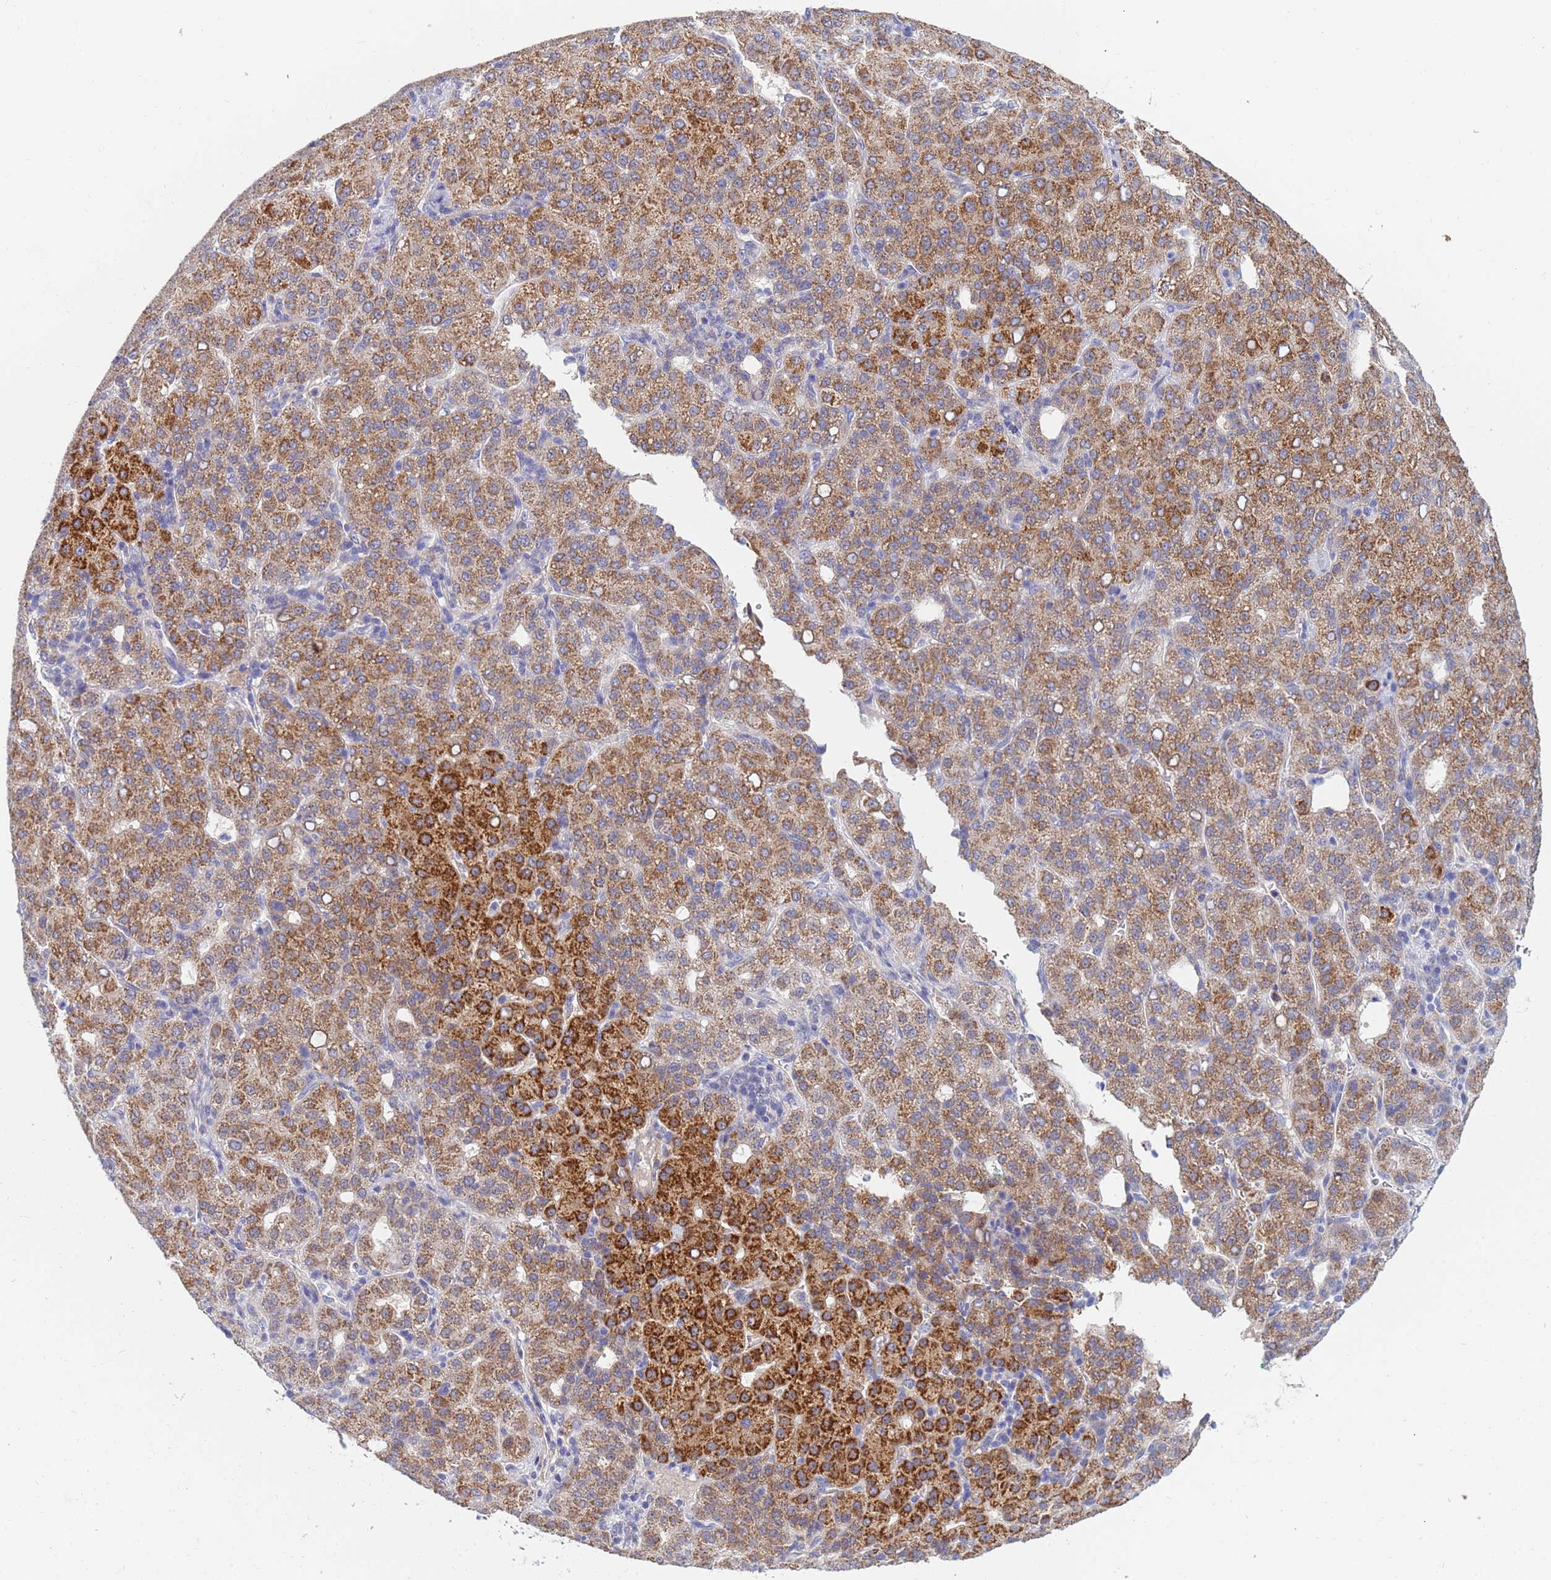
{"staining": {"intensity": "moderate", "quantity": ">75%", "location": "cytoplasmic/membranous"}, "tissue": "liver cancer", "cell_type": "Tumor cells", "image_type": "cancer", "snomed": [{"axis": "morphology", "description": "Carcinoma, Hepatocellular, NOS"}, {"axis": "topography", "description": "Liver"}], "caption": "The immunohistochemical stain labels moderate cytoplasmic/membranous positivity in tumor cells of liver cancer tissue.", "gene": "SDR39U1", "patient": {"sex": "male", "age": 65}}